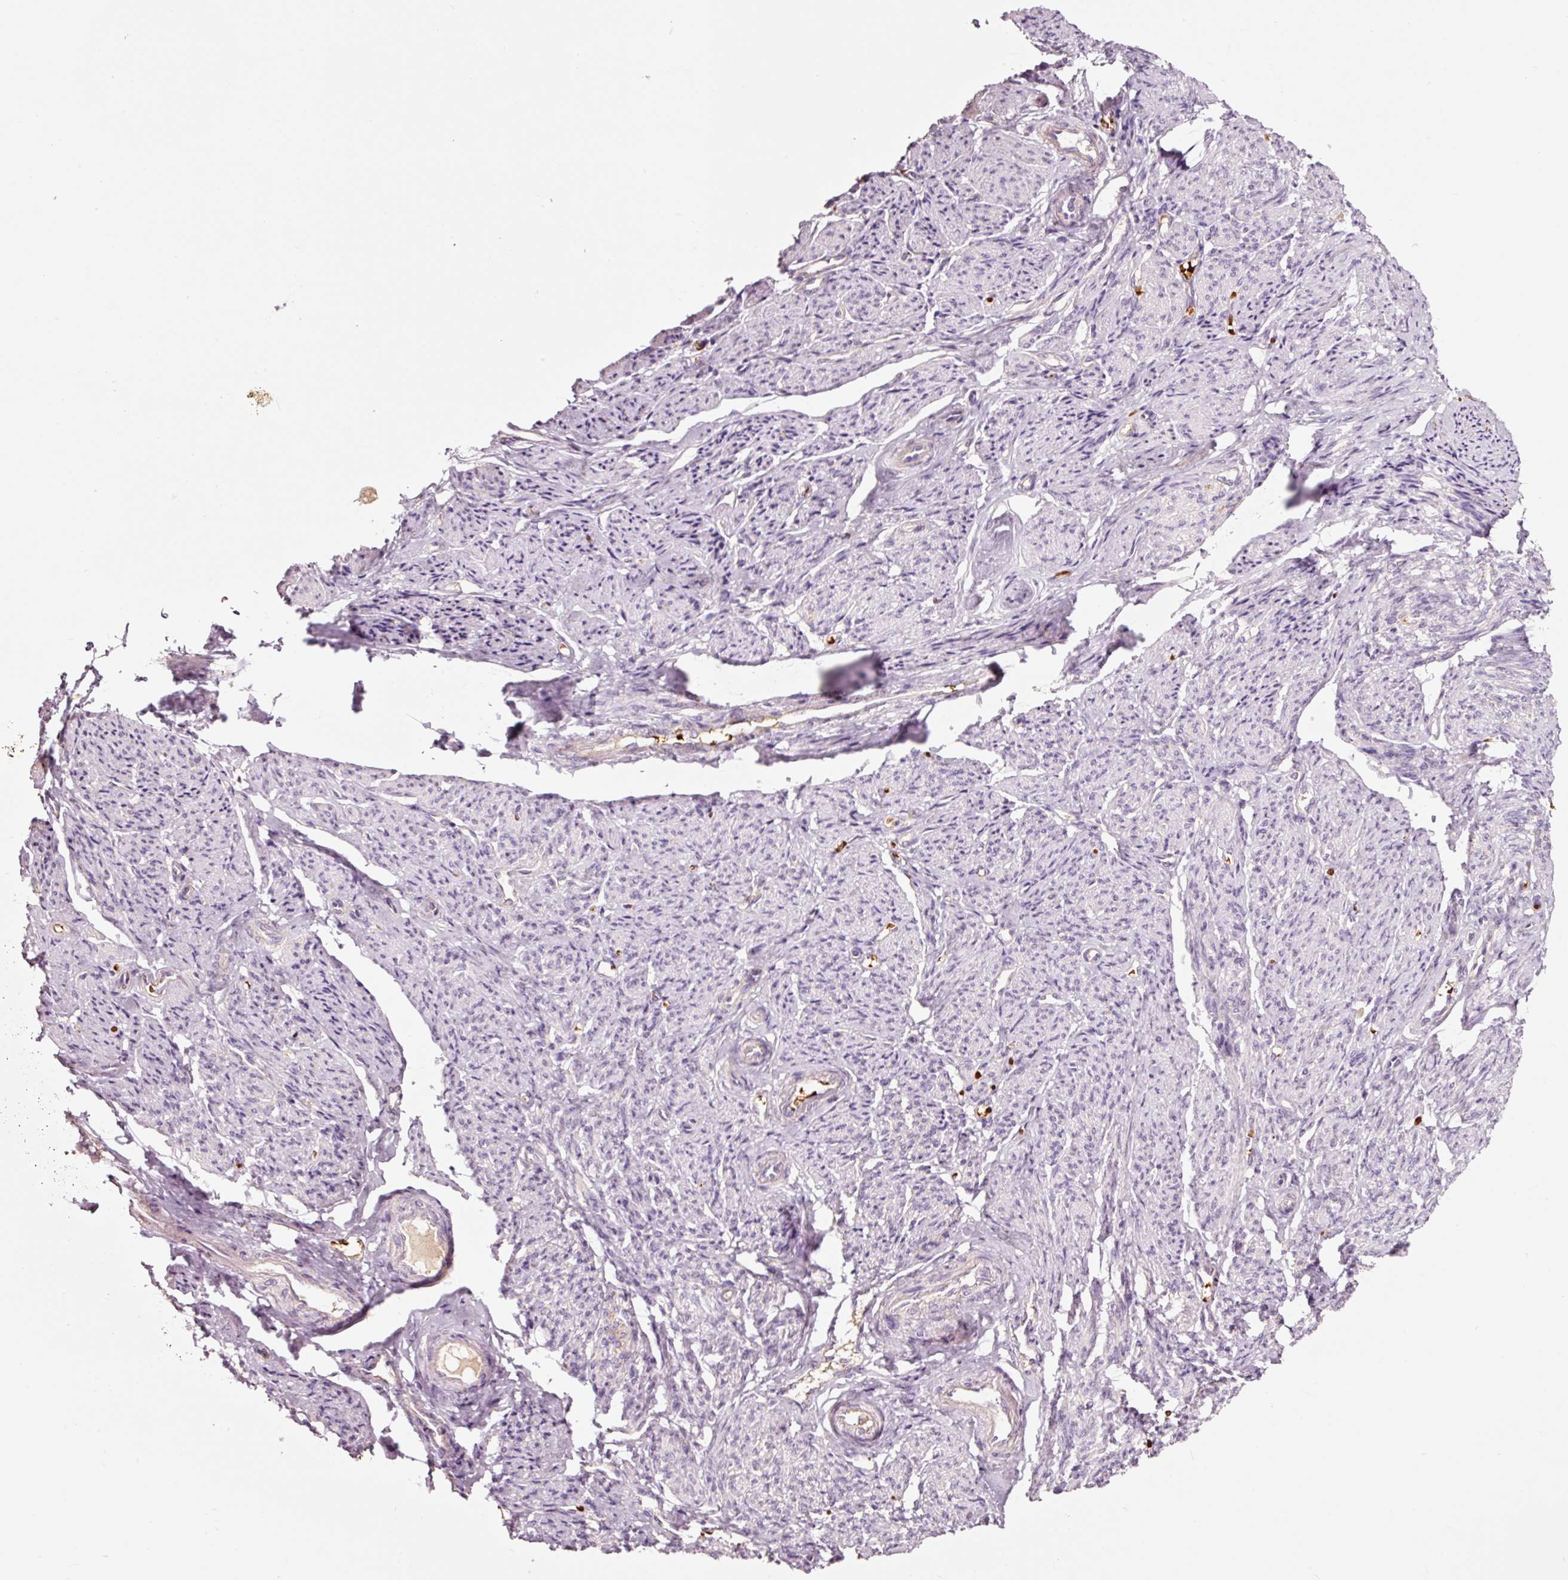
{"staining": {"intensity": "negative", "quantity": "none", "location": "none"}, "tissue": "smooth muscle", "cell_type": "Smooth muscle cells", "image_type": "normal", "snomed": [{"axis": "morphology", "description": "Normal tissue, NOS"}, {"axis": "topography", "description": "Smooth muscle"}], "caption": "DAB (3,3'-diaminobenzidine) immunohistochemical staining of unremarkable human smooth muscle exhibits no significant staining in smooth muscle cells. The staining is performed using DAB brown chromogen with nuclei counter-stained in using hematoxylin.", "gene": "LDHAL6B", "patient": {"sex": "female", "age": 65}}